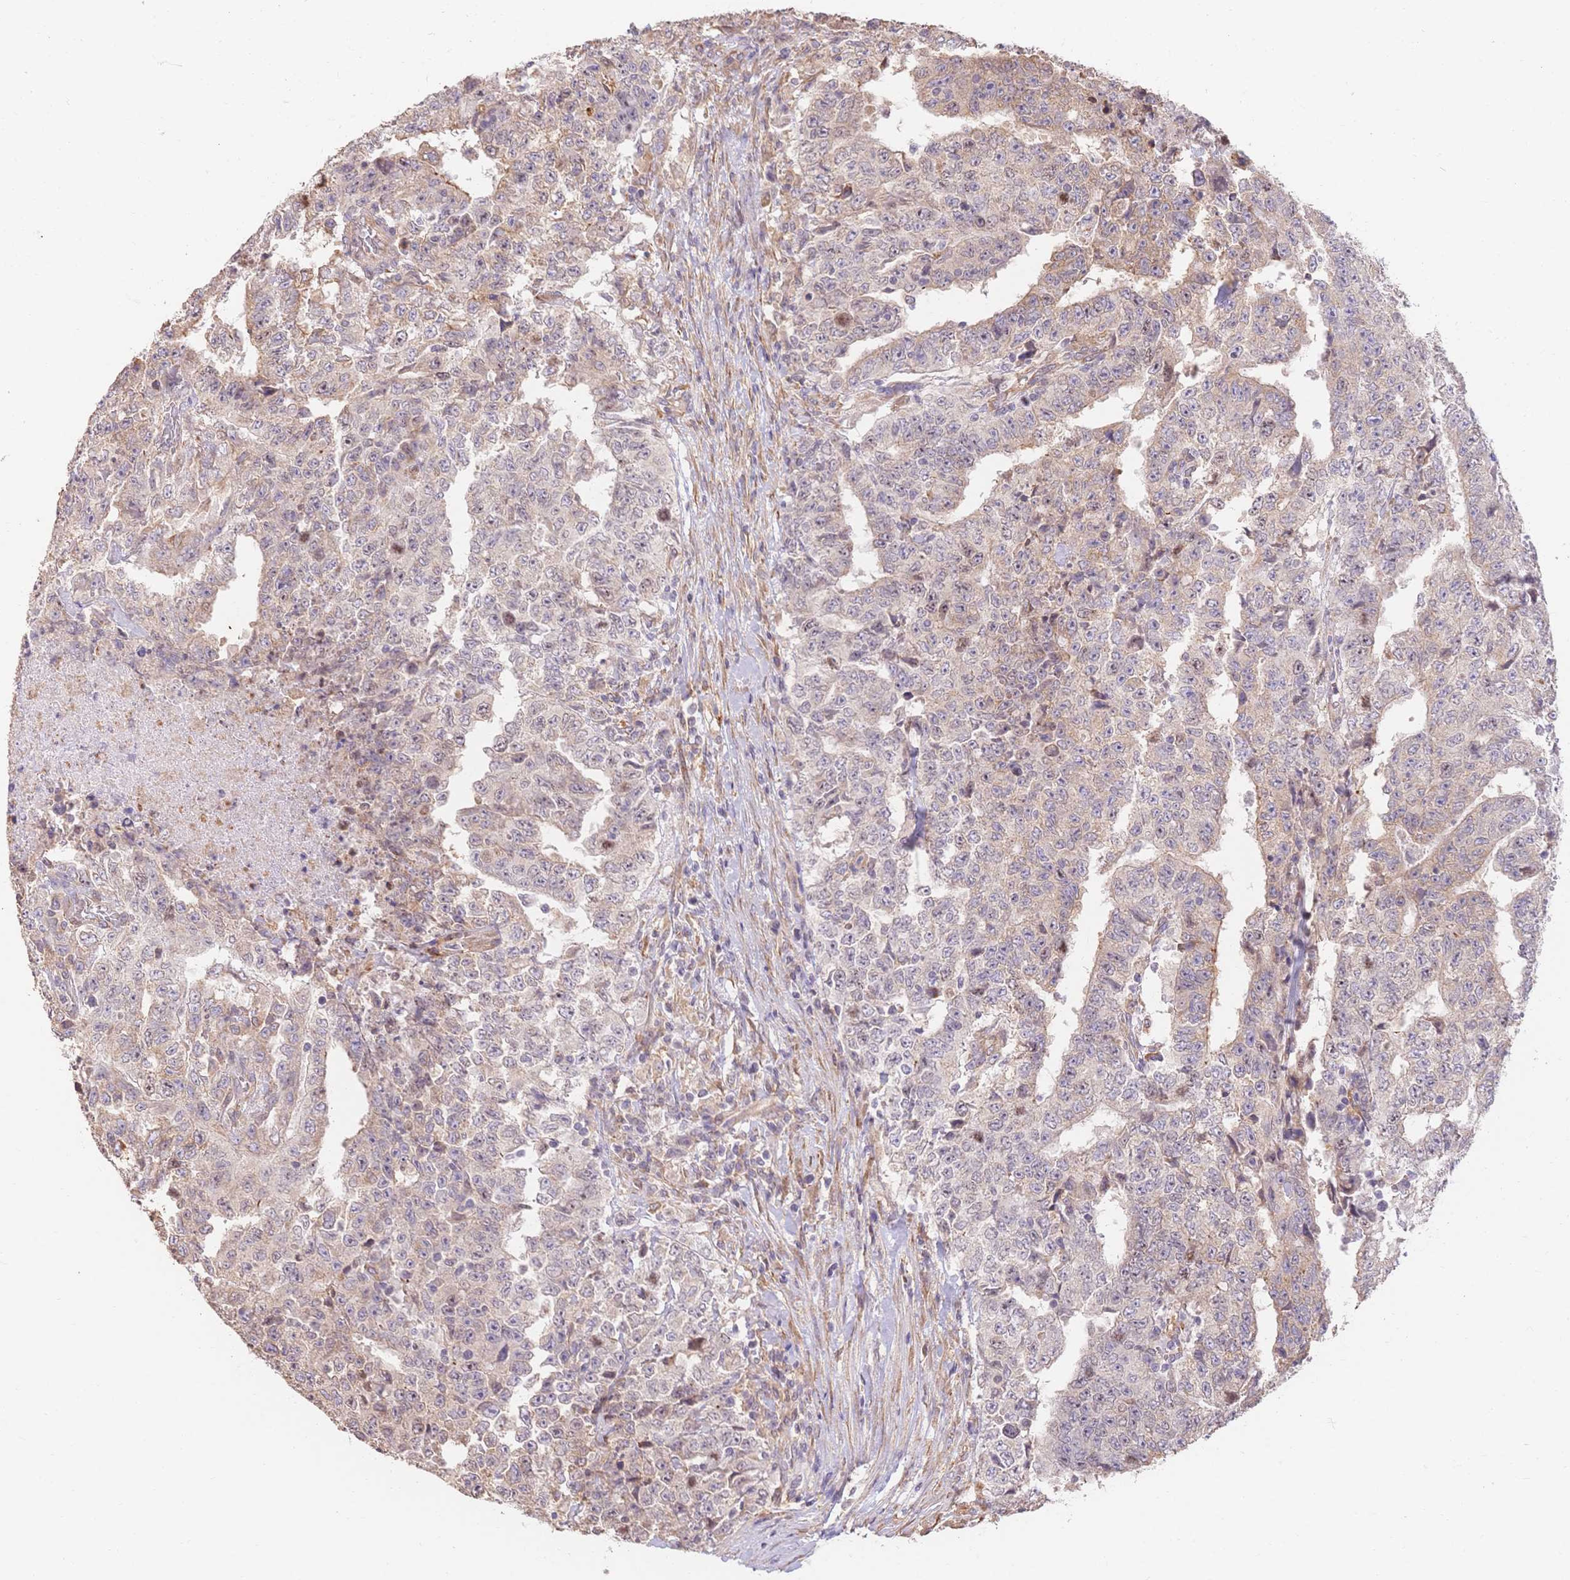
{"staining": {"intensity": "weak", "quantity": "<25%", "location": "cytoplasmic/membranous"}, "tissue": "testis cancer", "cell_type": "Tumor cells", "image_type": "cancer", "snomed": [{"axis": "morphology", "description": "Carcinoma, Embryonal, NOS"}, {"axis": "topography", "description": "Testis"}], "caption": "Image shows no significant protein staining in tumor cells of embryonal carcinoma (testis). (DAB IHC with hematoxylin counter stain).", "gene": "HS3ST5", "patient": {"sex": "male", "age": 24}}